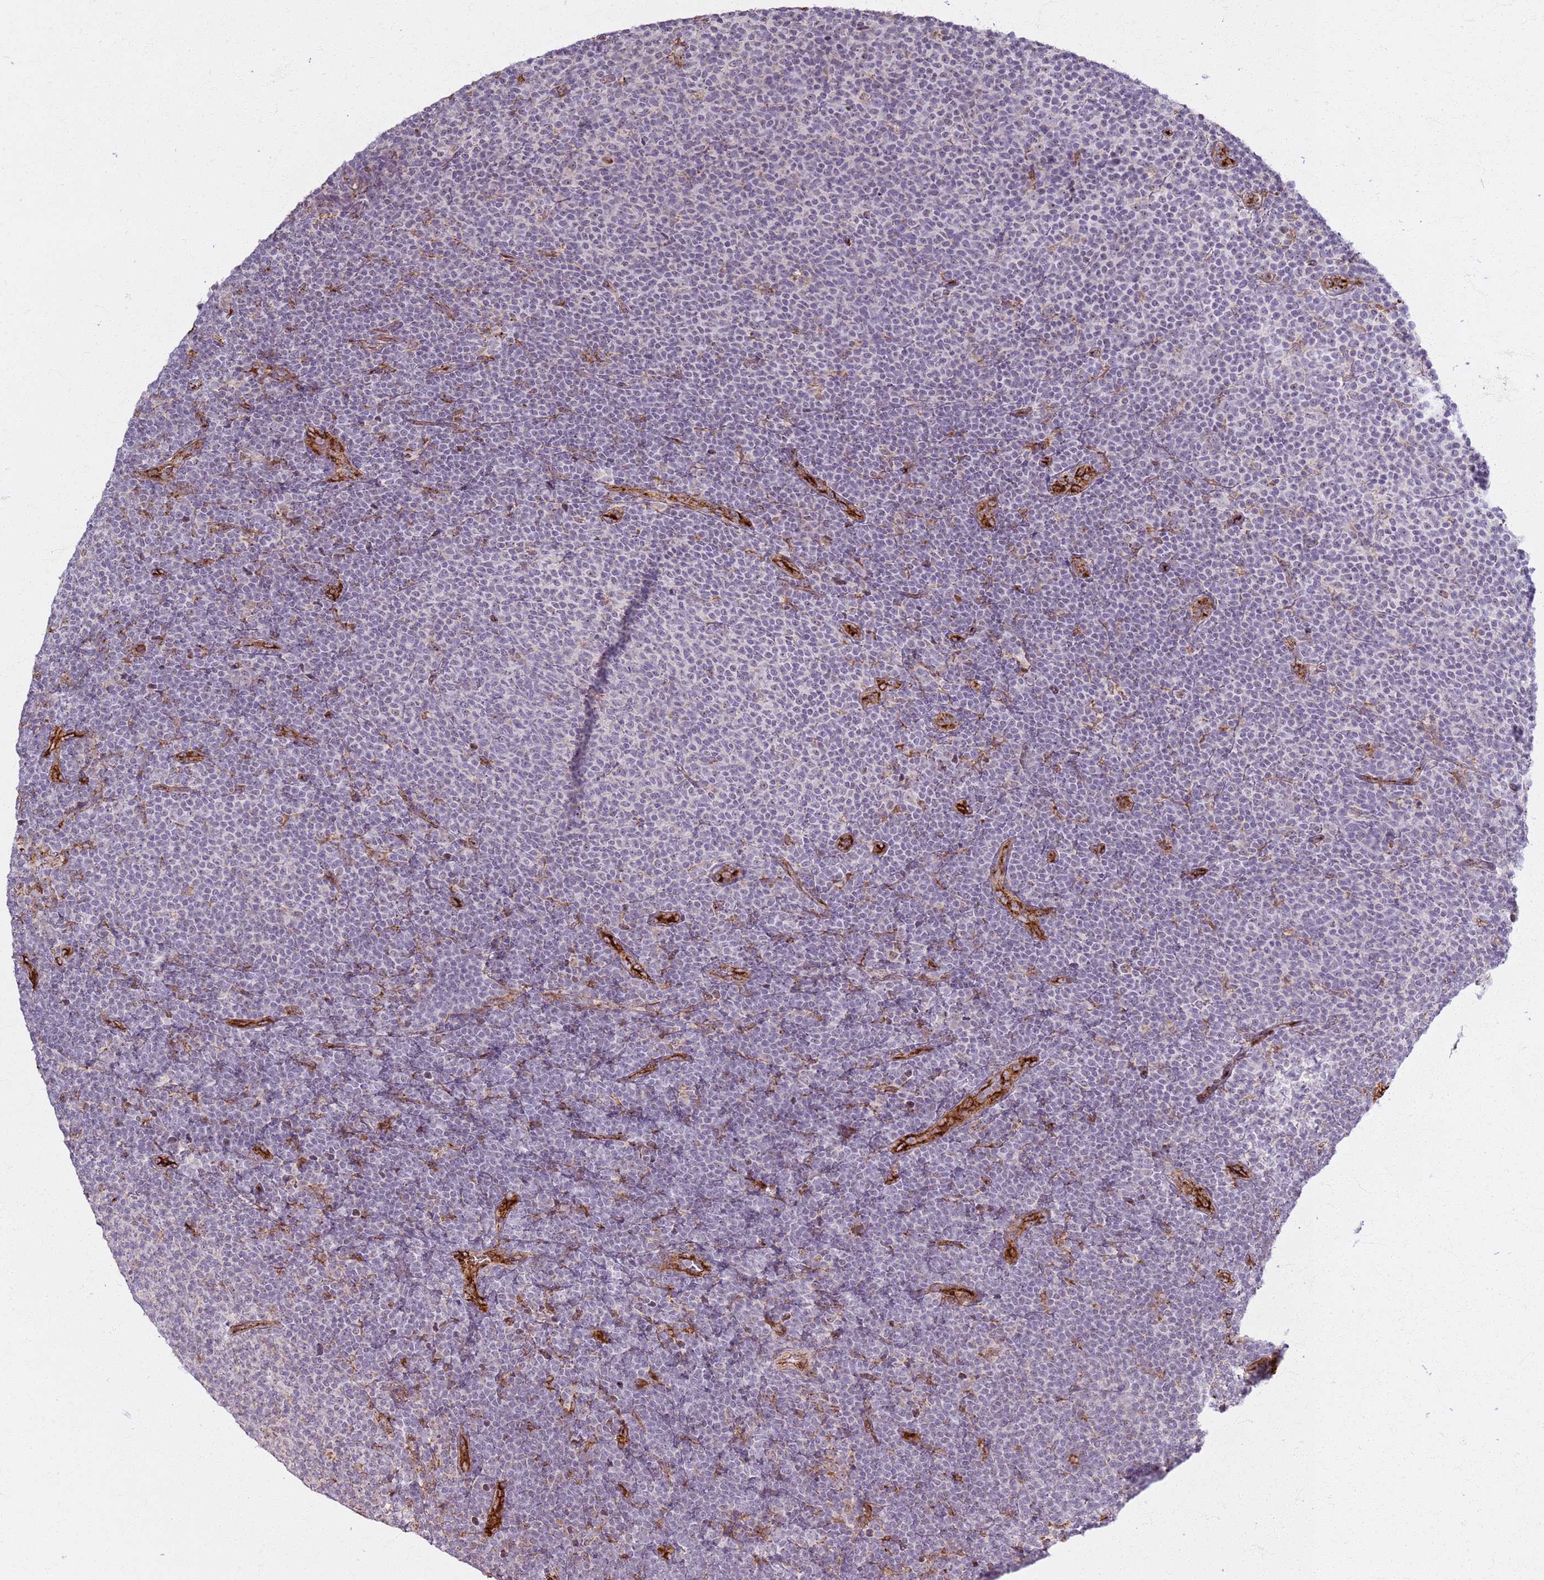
{"staining": {"intensity": "negative", "quantity": "none", "location": "none"}, "tissue": "lymphoma", "cell_type": "Tumor cells", "image_type": "cancer", "snomed": [{"axis": "morphology", "description": "Malignant lymphoma, non-Hodgkin's type, Low grade"}, {"axis": "topography", "description": "Lymph node"}], "caption": "Immunohistochemistry (IHC) of human lymphoma displays no expression in tumor cells.", "gene": "KRI1", "patient": {"sex": "male", "age": 66}}